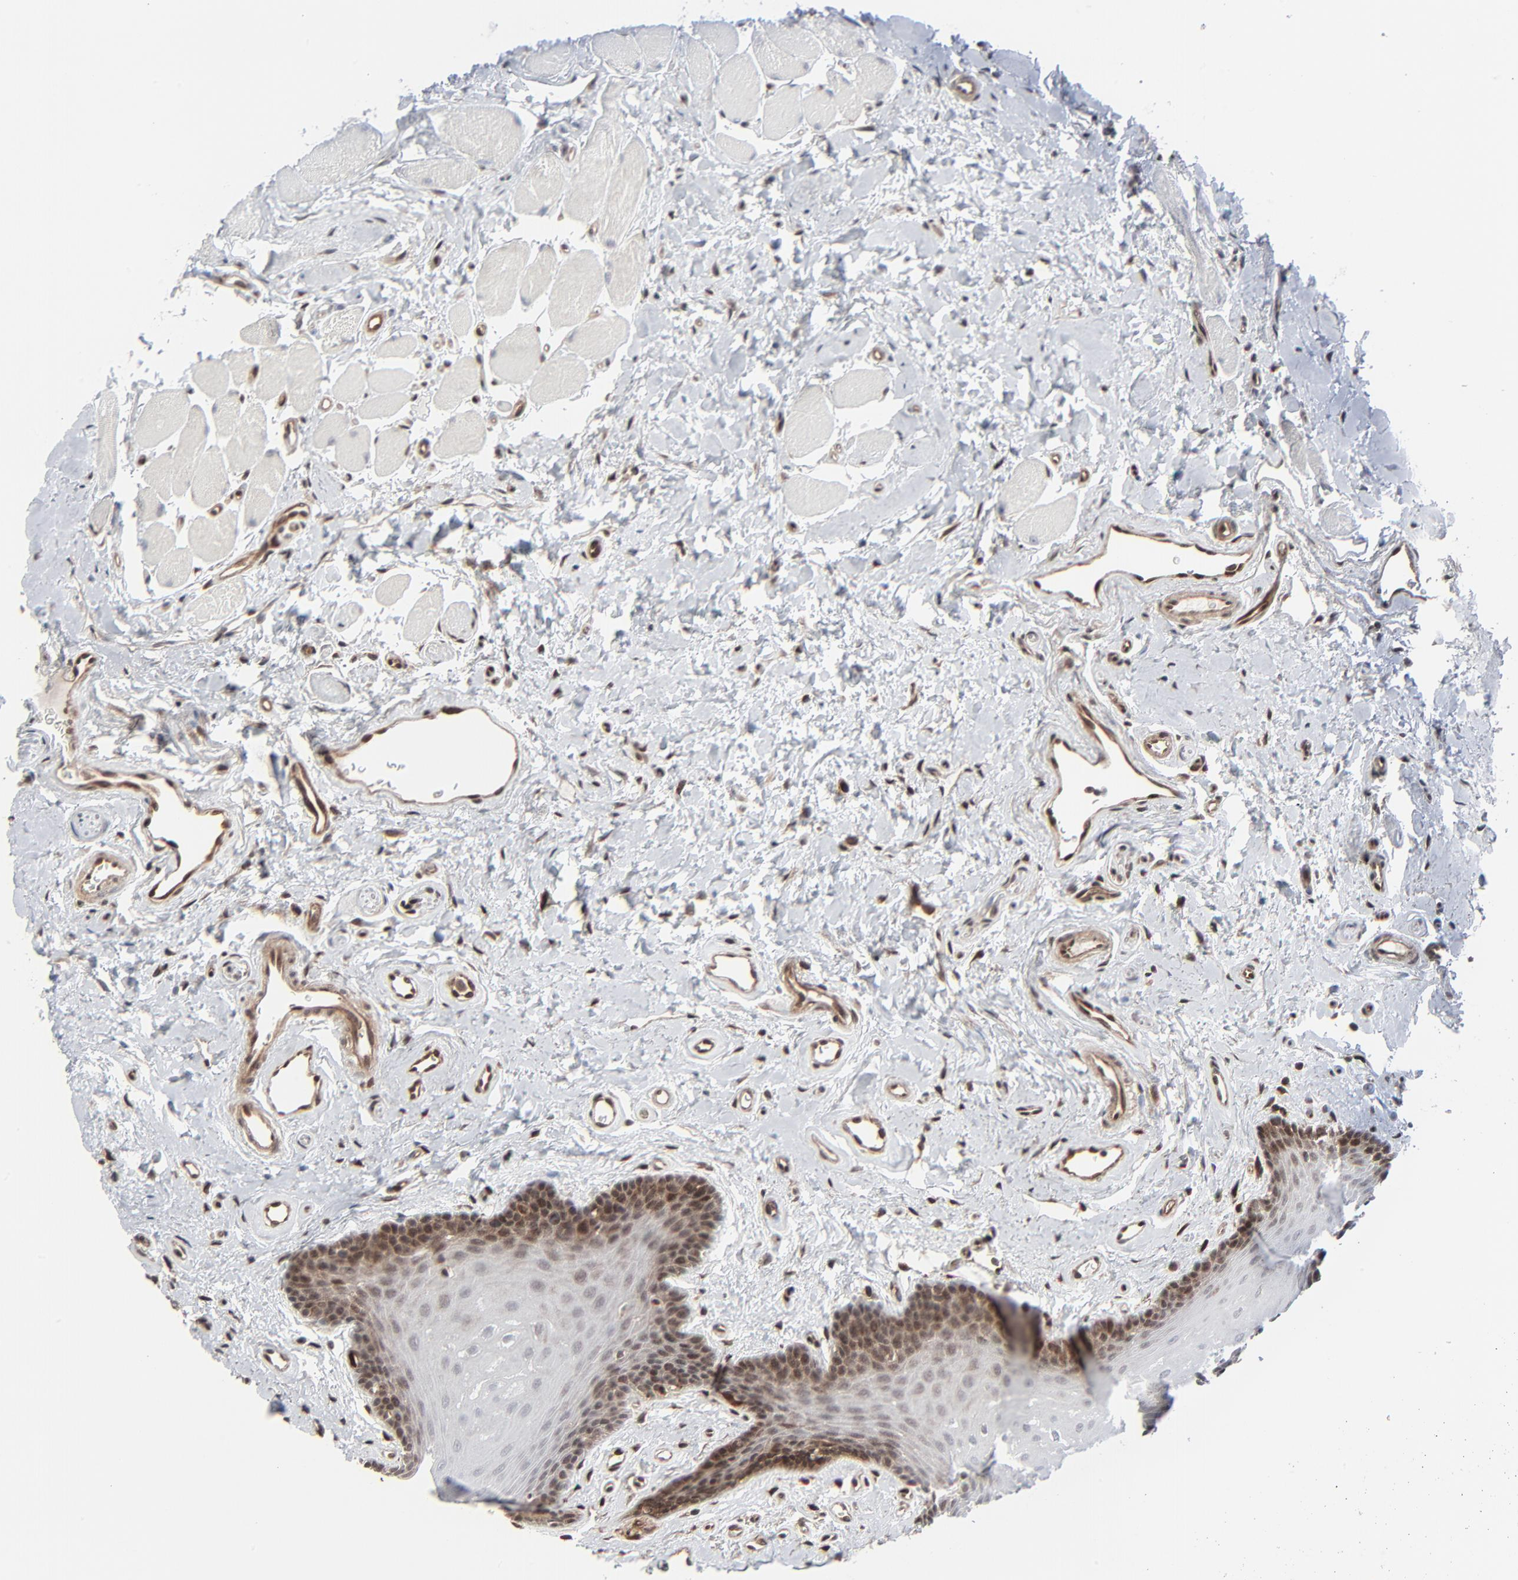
{"staining": {"intensity": "moderate", "quantity": "25%-75%", "location": "cytoplasmic/membranous,nuclear"}, "tissue": "oral mucosa", "cell_type": "Squamous epithelial cells", "image_type": "normal", "snomed": [{"axis": "morphology", "description": "Normal tissue, NOS"}, {"axis": "topography", "description": "Oral tissue"}], "caption": "Approximately 25%-75% of squamous epithelial cells in unremarkable oral mucosa reveal moderate cytoplasmic/membranous,nuclear protein positivity as visualized by brown immunohistochemical staining.", "gene": "AKT1", "patient": {"sex": "male", "age": 62}}